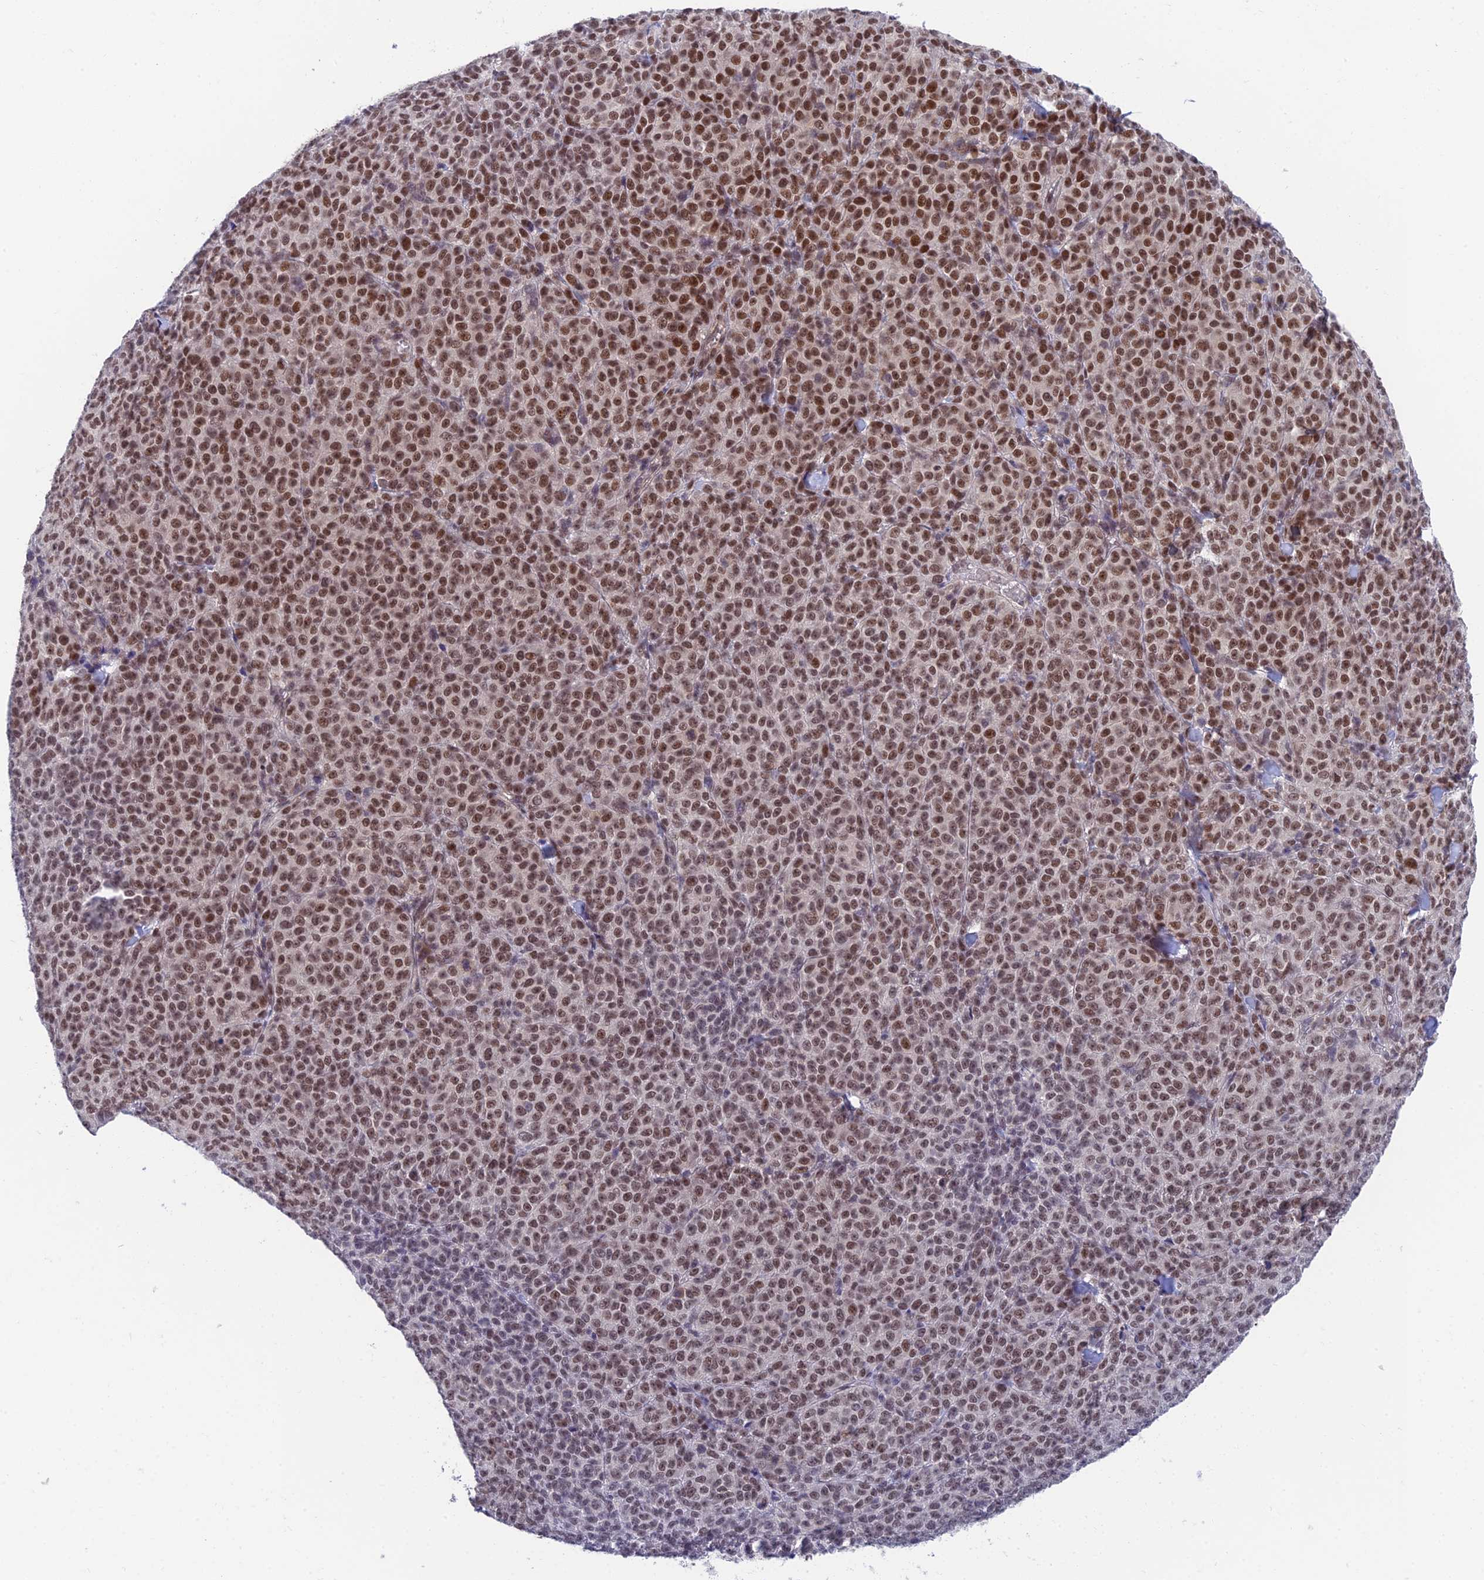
{"staining": {"intensity": "moderate", "quantity": ">75%", "location": "nuclear"}, "tissue": "melanoma", "cell_type": "Tumor cells", "image_type": "cancer", "snomed": [{"axis": "morphology", "description": "Normal tissue, NOS"}, {"axis": "morphology", "description": "Malignant melanoma, NOS"}, {"axis": "topography", "description": "Skin"}], "caption": "About >75% of tumor cells in malignant melanoma demonstrate moderate nuclear protein expression as visualized by brown immunohistochemical staining.", "gene": "NSMCE1", "patient": {"sex": "female", "age": 34}}